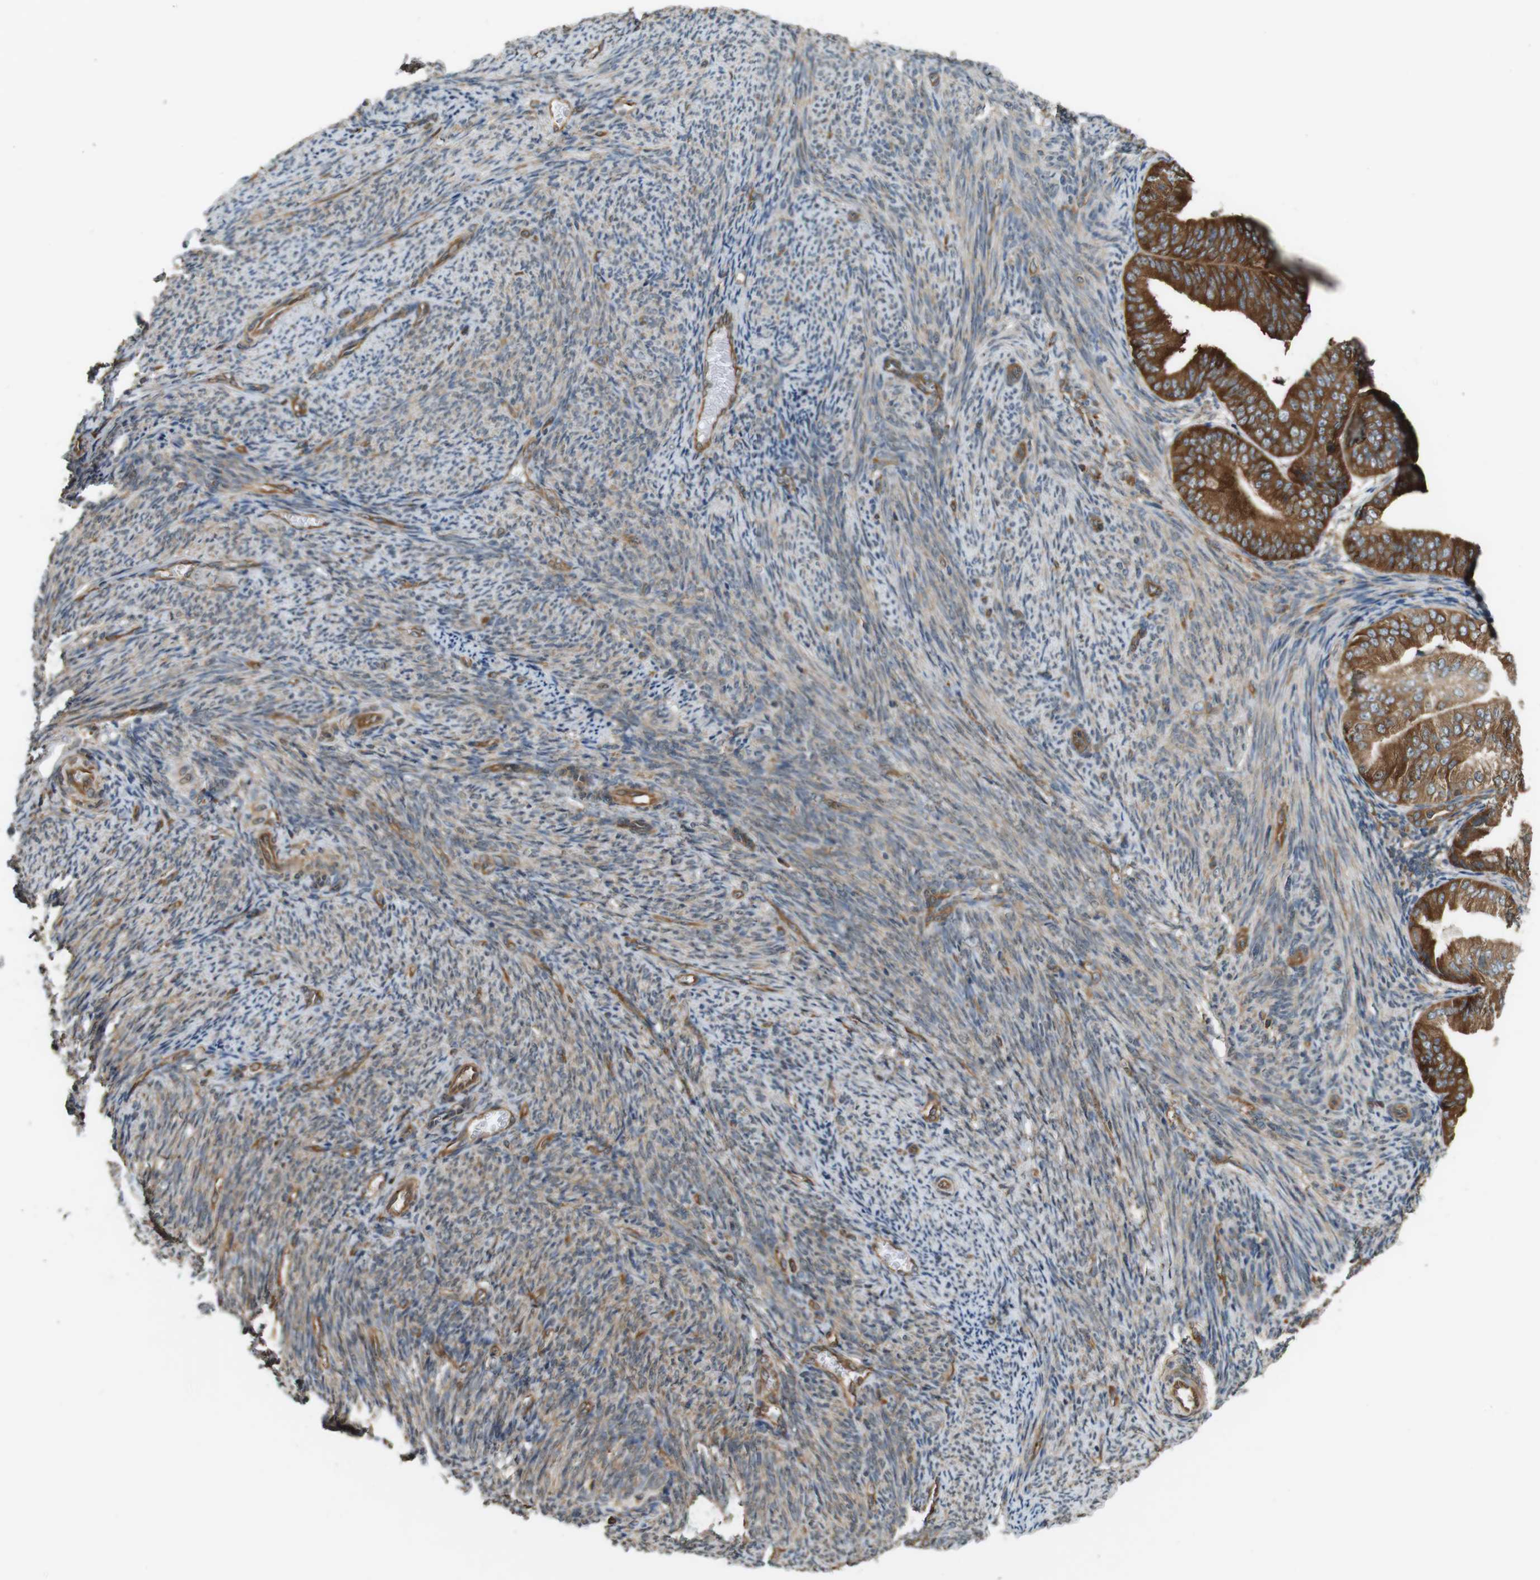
{"staining": {"intensity": "strong", "quantity": ">75%", "location": "cytoplasmic/membranous"}, "tissue": "endometrial cancer", "cell_type": "Tumor cells", "image_type": "cancer", "snomed": [{"axis": "morphology", "description": "Adenocarcinoma, NOS"}, {"axis": "topography", "description": "Endometrium"}], "caption": "Endometrial cancer stained with DAB (3,3'-diaminobenzidine) immunohistochemistry (IHC) demonstrates high levels of strong cytoplasmic/membranous staining in about >75% of tumor cells.", "gene": "PA2G4", "patient": {"sex": "female", "age": 63}}